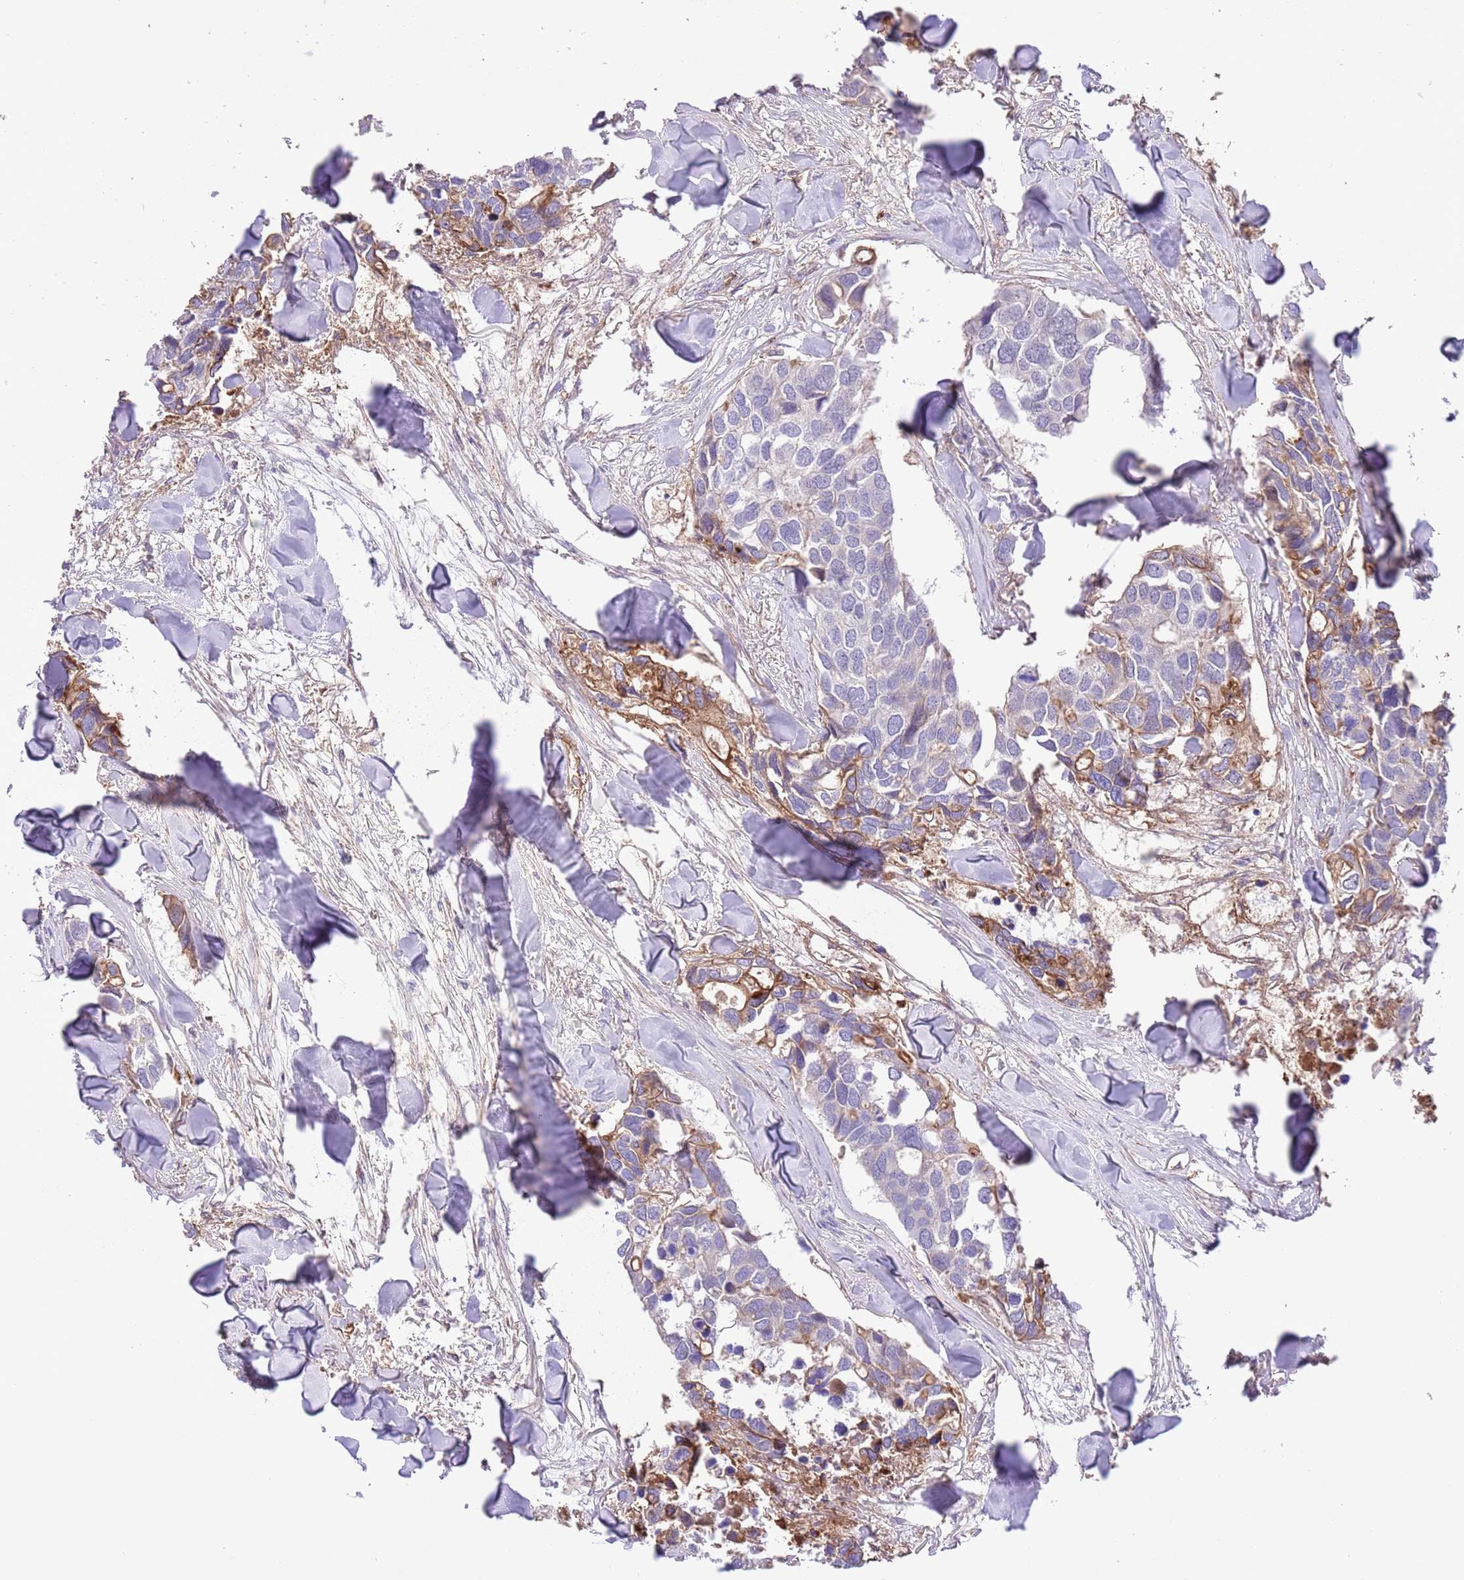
{"staining": {"intensity": "moderate", "quantity": "<25%", "location": "cytoplasmic/membranous"}, "tissue": "breast cancer", "cell_type": "Tumor cells", "image_type": "cancer", "snomed": [{"axis": "morphology", "description": "Duct carcinoma"}, {"axis": "topography", "description": "Breast"}], "caption": "Immunohistochemistry image of neoplastic tissue: breast intraductal carcinoma stained using immunohistochemistry exhibits low levels of moderate protein expression localized specifically in the cytoplasmic/membranous of tumor cells, appearing as a cytoplasmic/membranous brown color.", "gene": "IGF1", "patient": {"sex": "female", "age": 83}}